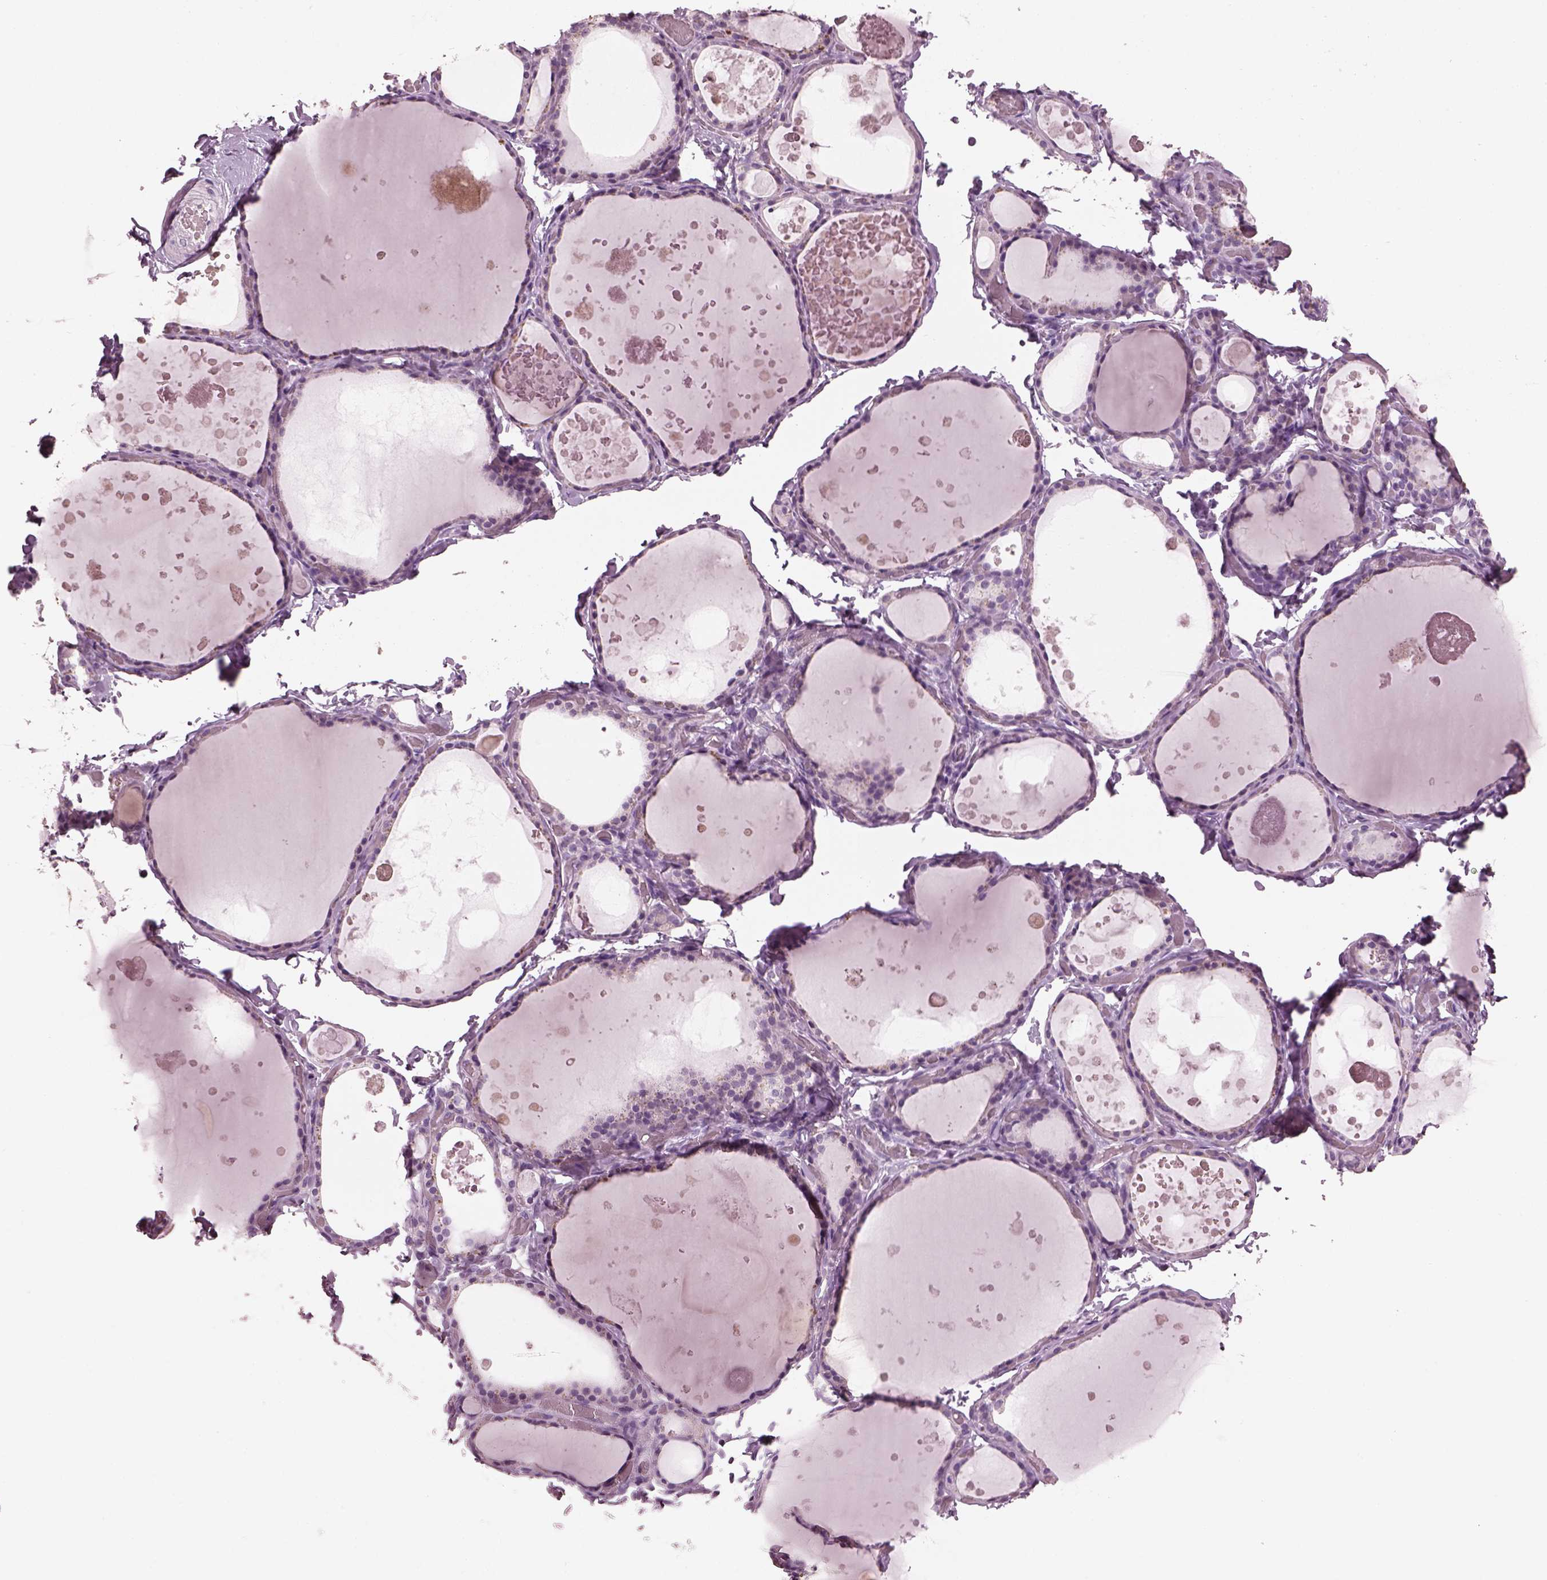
{"staining": {"intensity": "negative", "quantity": "none", "location": "none"}, "tissue": "thyroid gland", "cell_type": "Glandular cells", "image_type": "normal", "snomed": [{"axis": "morphology", "description": "Normal tissue, NOS"}, {"axis": "topography", "description": "Thyroid gland"}], "caption": "Immunohistochemistry (IHC) photomicrograph of benign thyroid gland: thyroid gland stained with DAB reveals no significant protein positivity in glandular cells.", "gene": "PACRG", "patient": {"sex": "female", "age": 56}}